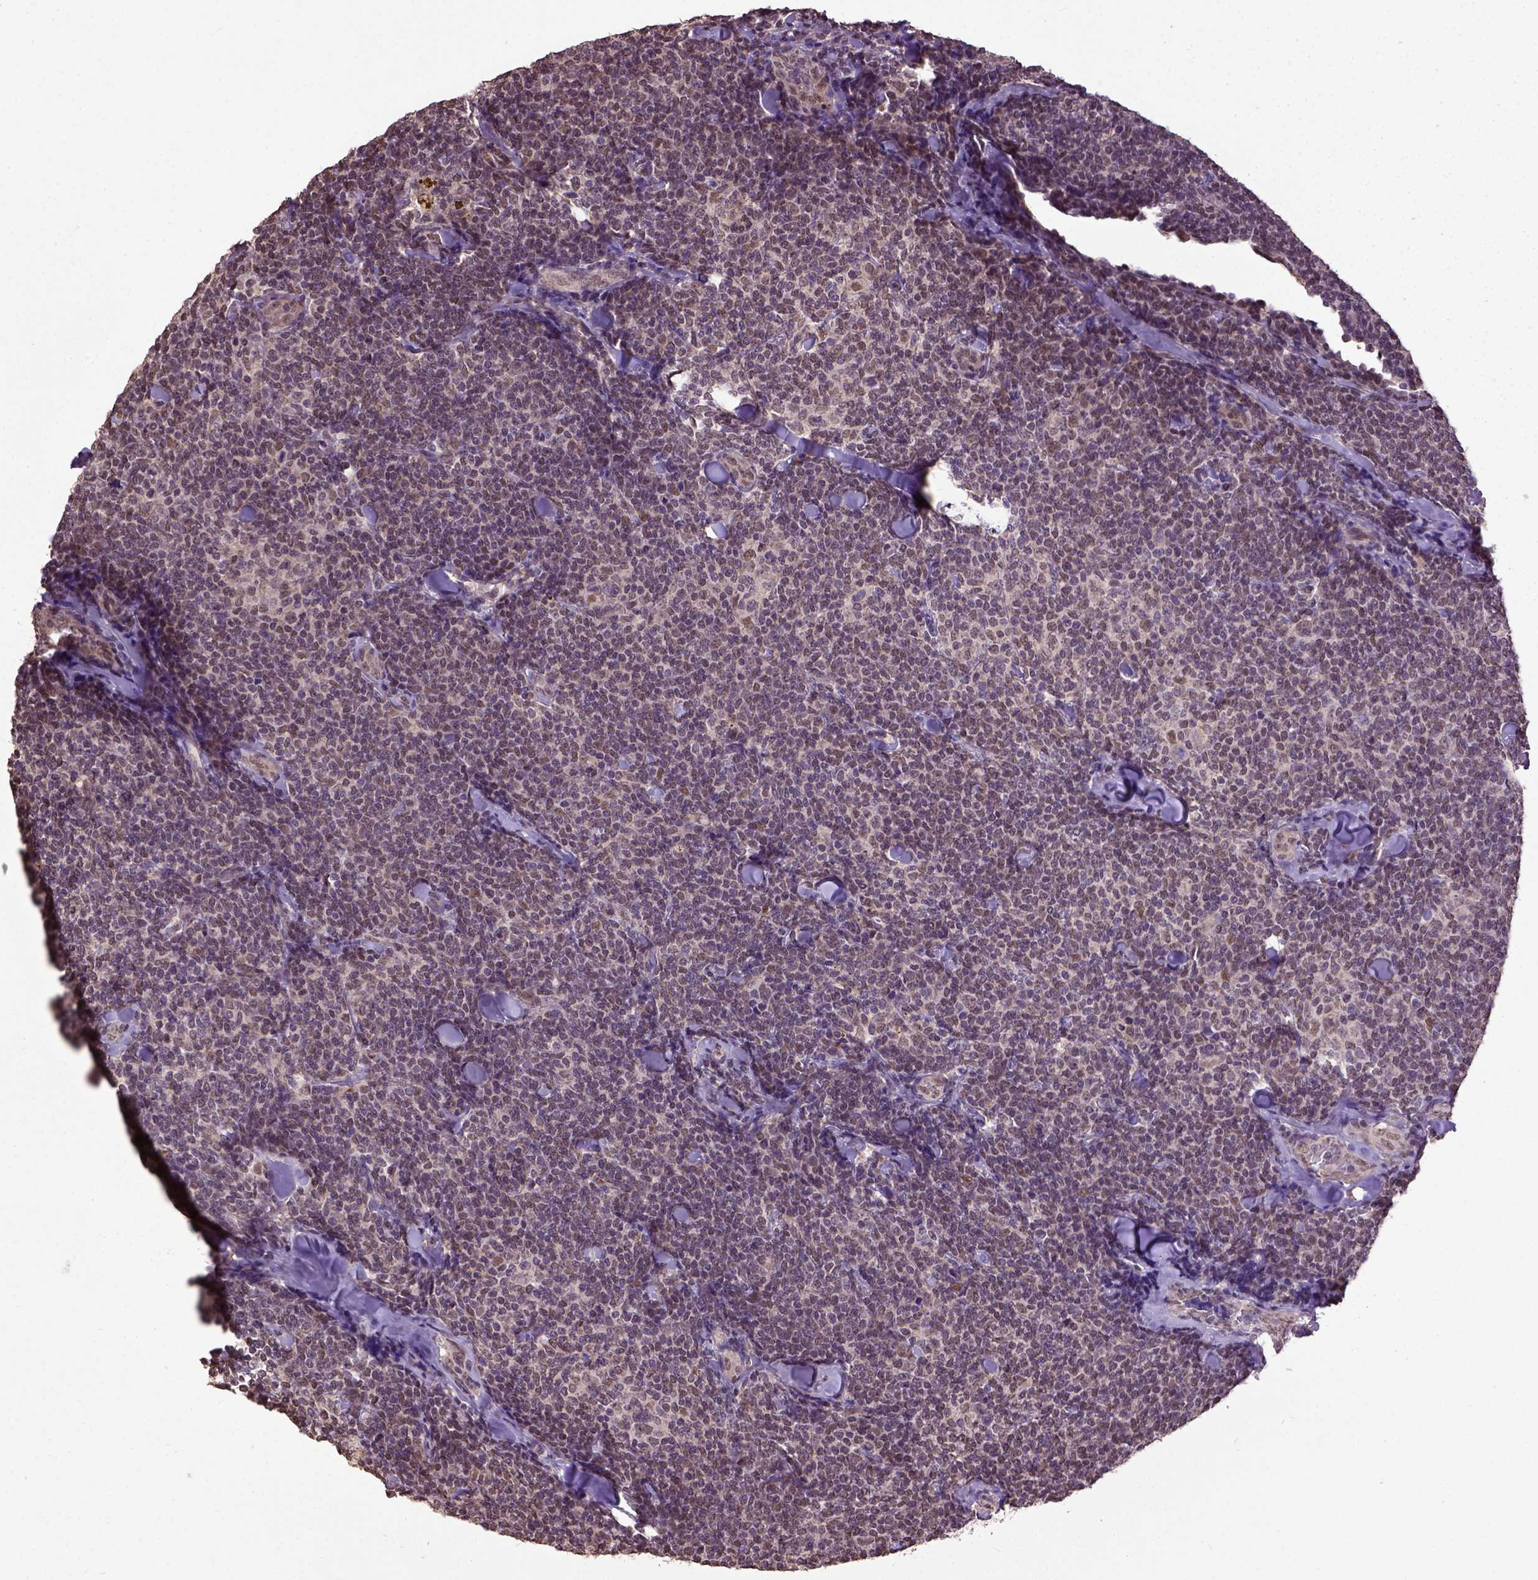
{"staining": {"intensity": "moderate", "quantity": "25%-75%", "location": "nuclear"}, "tissue": "lymphoma", "cell_type": "Tumor cells", "image_type": "cancer", "snomed": [{"axis": "morphology", "description": "Malignant lymphoma, non-Hodgkin's type, Low grade"}, {"axis": "topography", "description": "Lymph node"}], "caption": "The immunohistochemical stain shows moderate nuclear staining in tumor cells of lymphoma tissue. Nuclei are stained in blue.", "gene": "UBA3", "patient": {"sex": "female", "age": 56}}